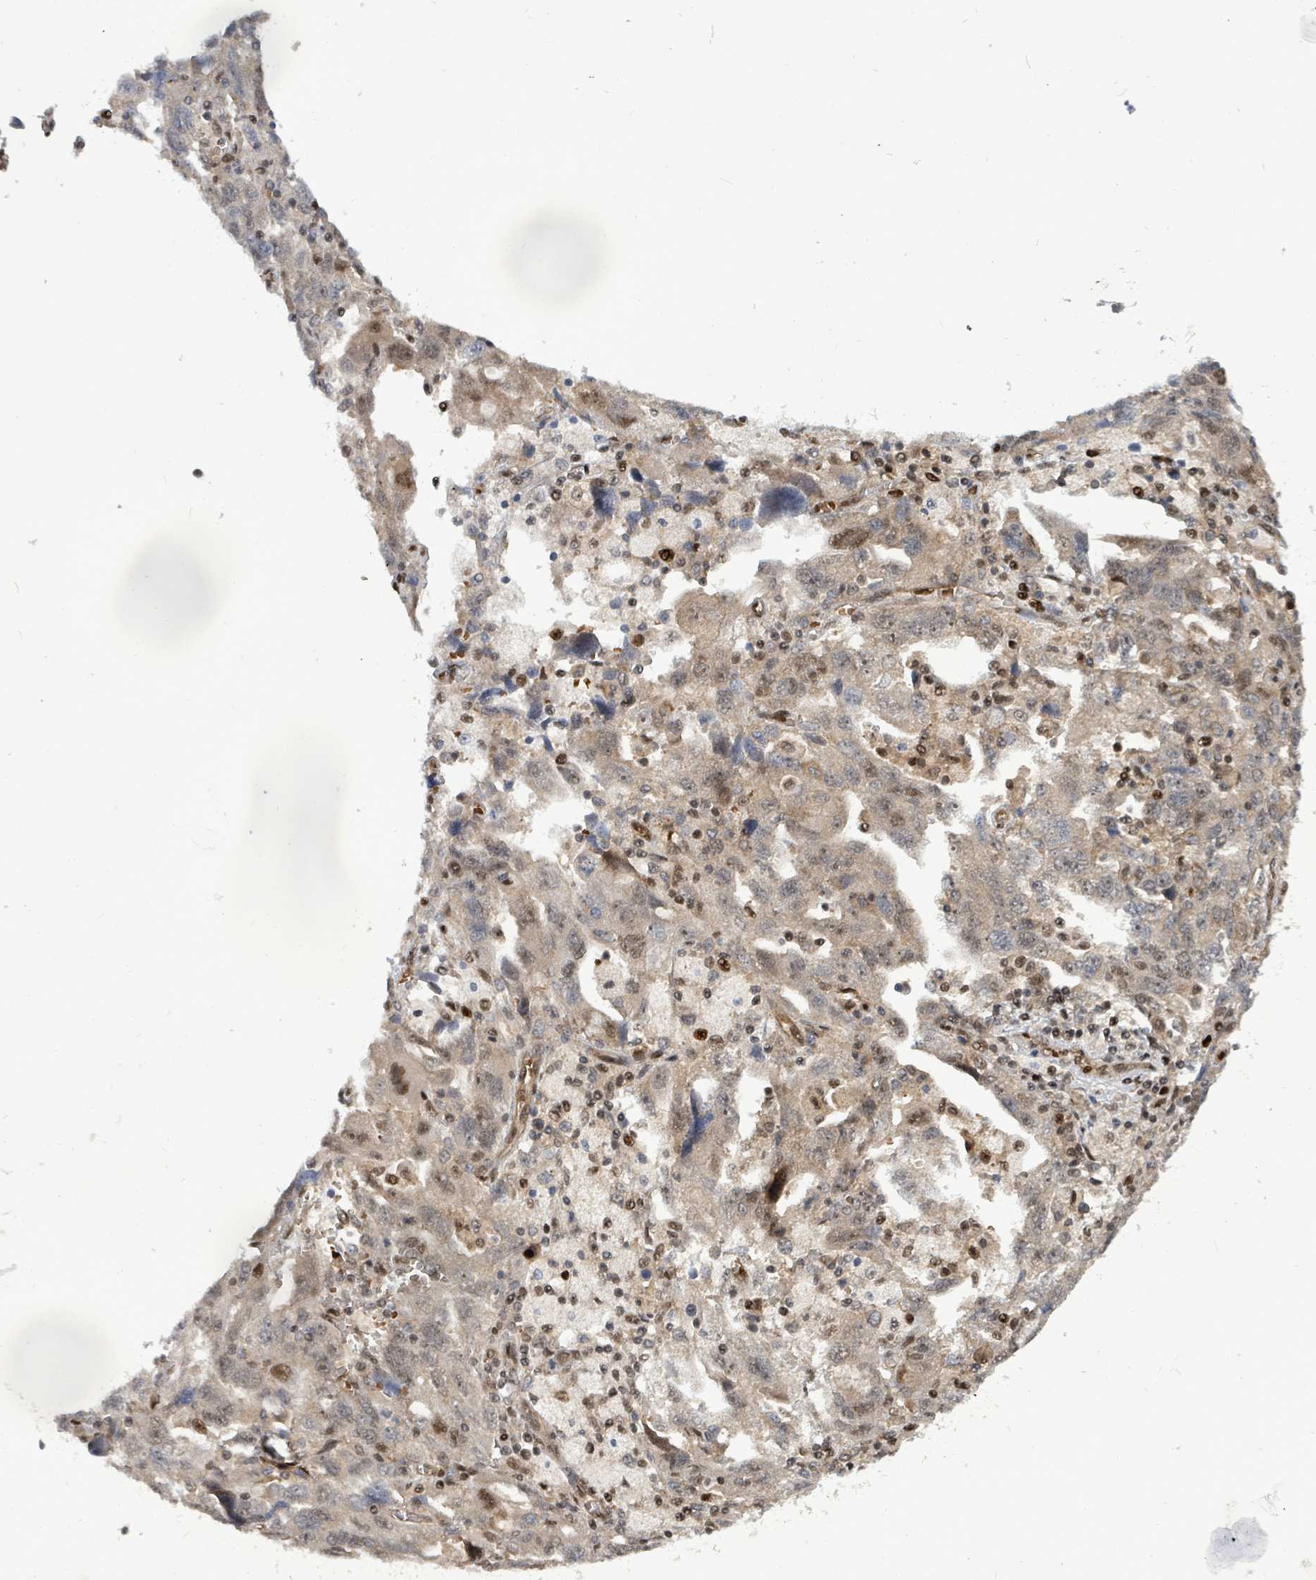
{"staining": {"intensity": "moderate", "quantity": "25%-75%", "location": "cytoplasmic/membranous,nuclear"}, "tissue": "ovarian cancer", "cell_type": "Tumor cells", "image_type": "cancer", "snomed": [{"axis": "morphology", "description": "Carcinoma, NOS"}, {"axis": "morphology", "description": "Cystadenocarcinoma, serous, NOS"}, {"axis": "topography", "description": "Ovary"}], "caption": "About 25%-75% of tumor cells in human ovarian serous cystadenocarcinoma reveal moderate cytoplasmic/membranous and nuclear protein expression as visualized by brown immunohistochemical staining.", "gene": "TRDMT1", "patient": {"sex": "female", "age": 69}}